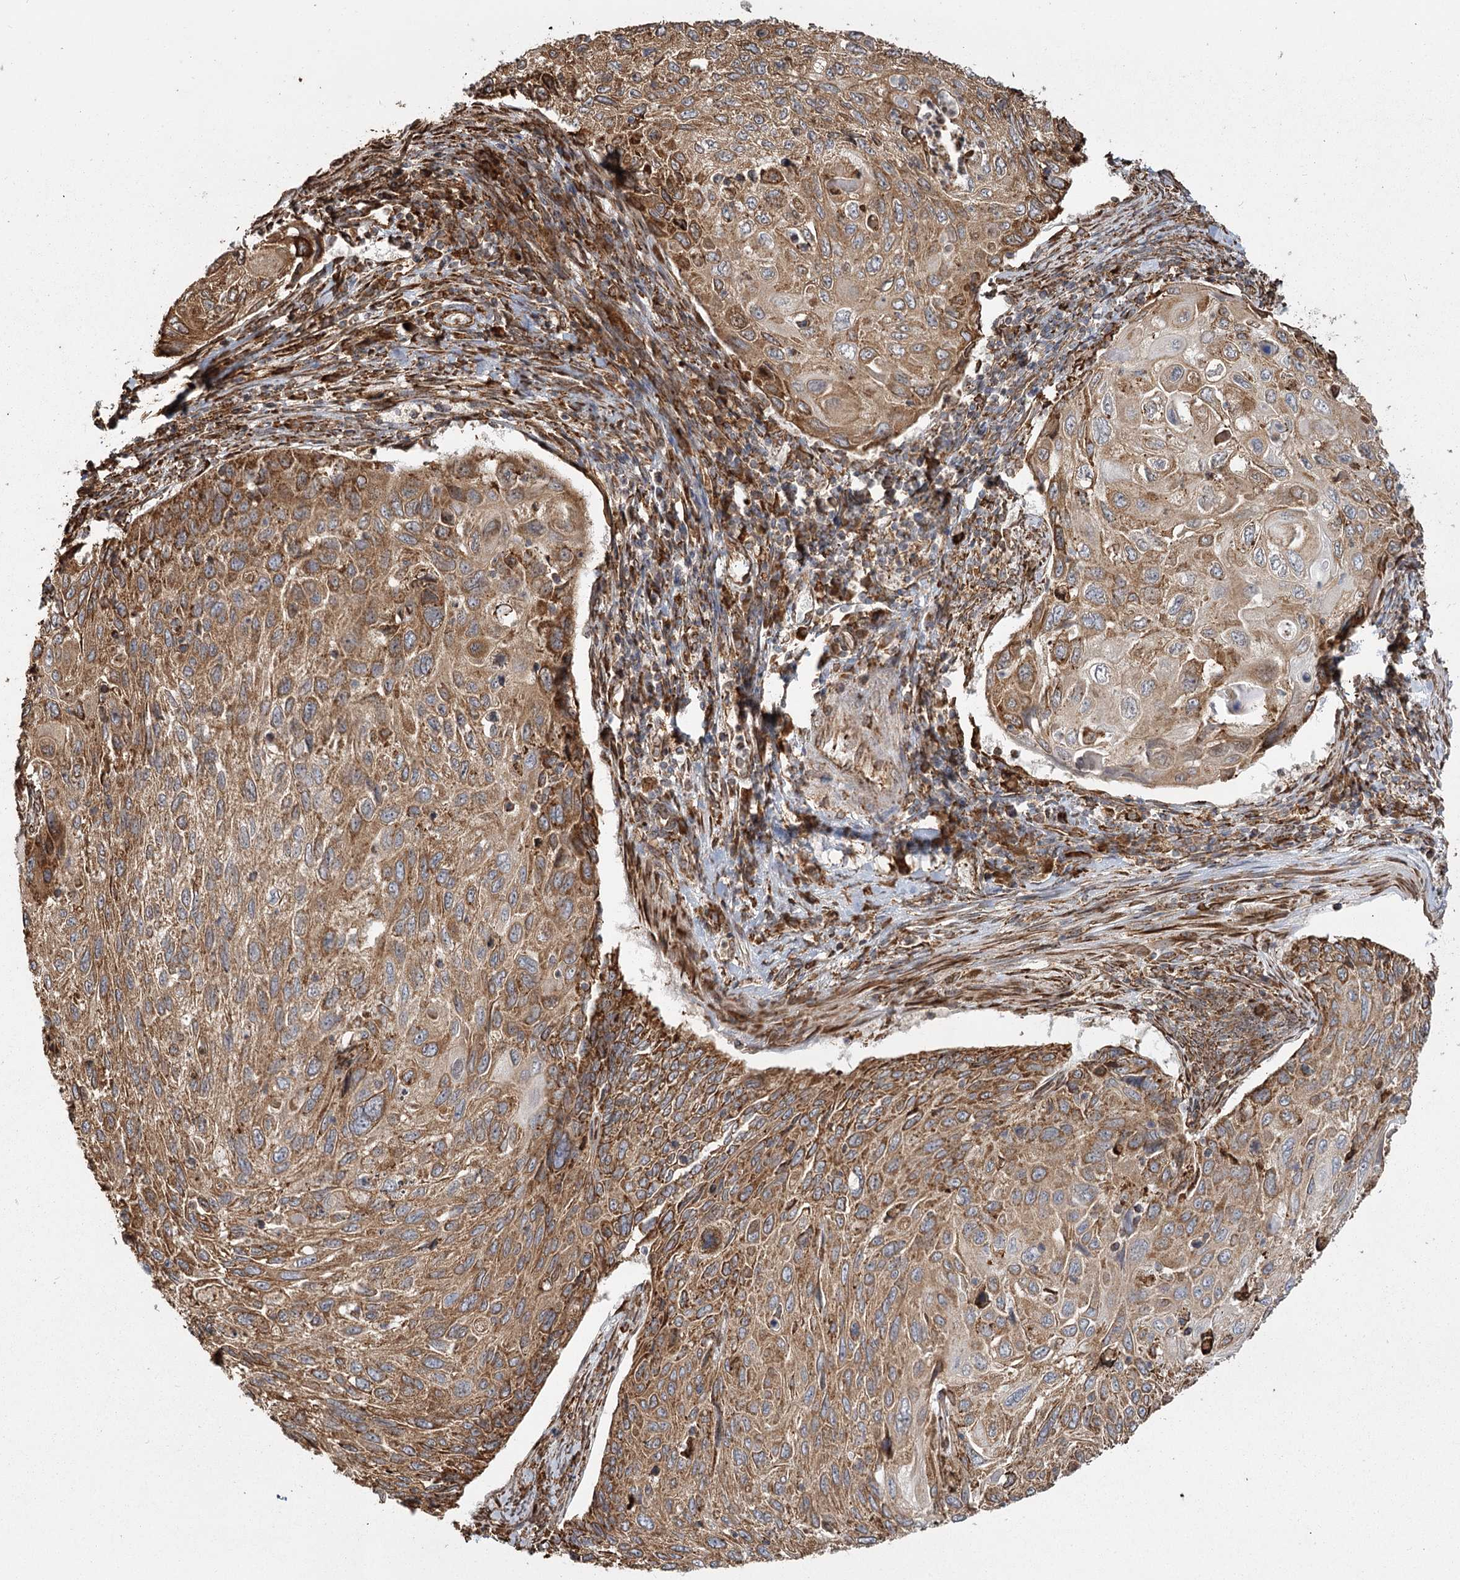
{"staining": {"intensity": "moderate", "quantity": ">75%", "location": "cytoplasmic/membranous"}, "tissue": "cervical cancer", "cell_type": "Tumor cells", "image_type": "cancer", "snomed": [{"axis": "morphology", "description": "Squamous cell carcinoma, NOS"}, {"axis": "topography", "description": "Cervix"}], "caption": "The photomicrograph demonstrates immunohistochemical staining of squamous cell carcinoma (cervical). There is moderate cytoplasmic/membranous staining is appreciated in about >75% of tumor cells. Using DAB (3,3'-diaminobenzidine) (brown) and hematoxylin (blue) stains, captured at high magnification using brightfield microscopy.", "gene": "FAM13A", "patient": {"sex": "female", "age": 70}}